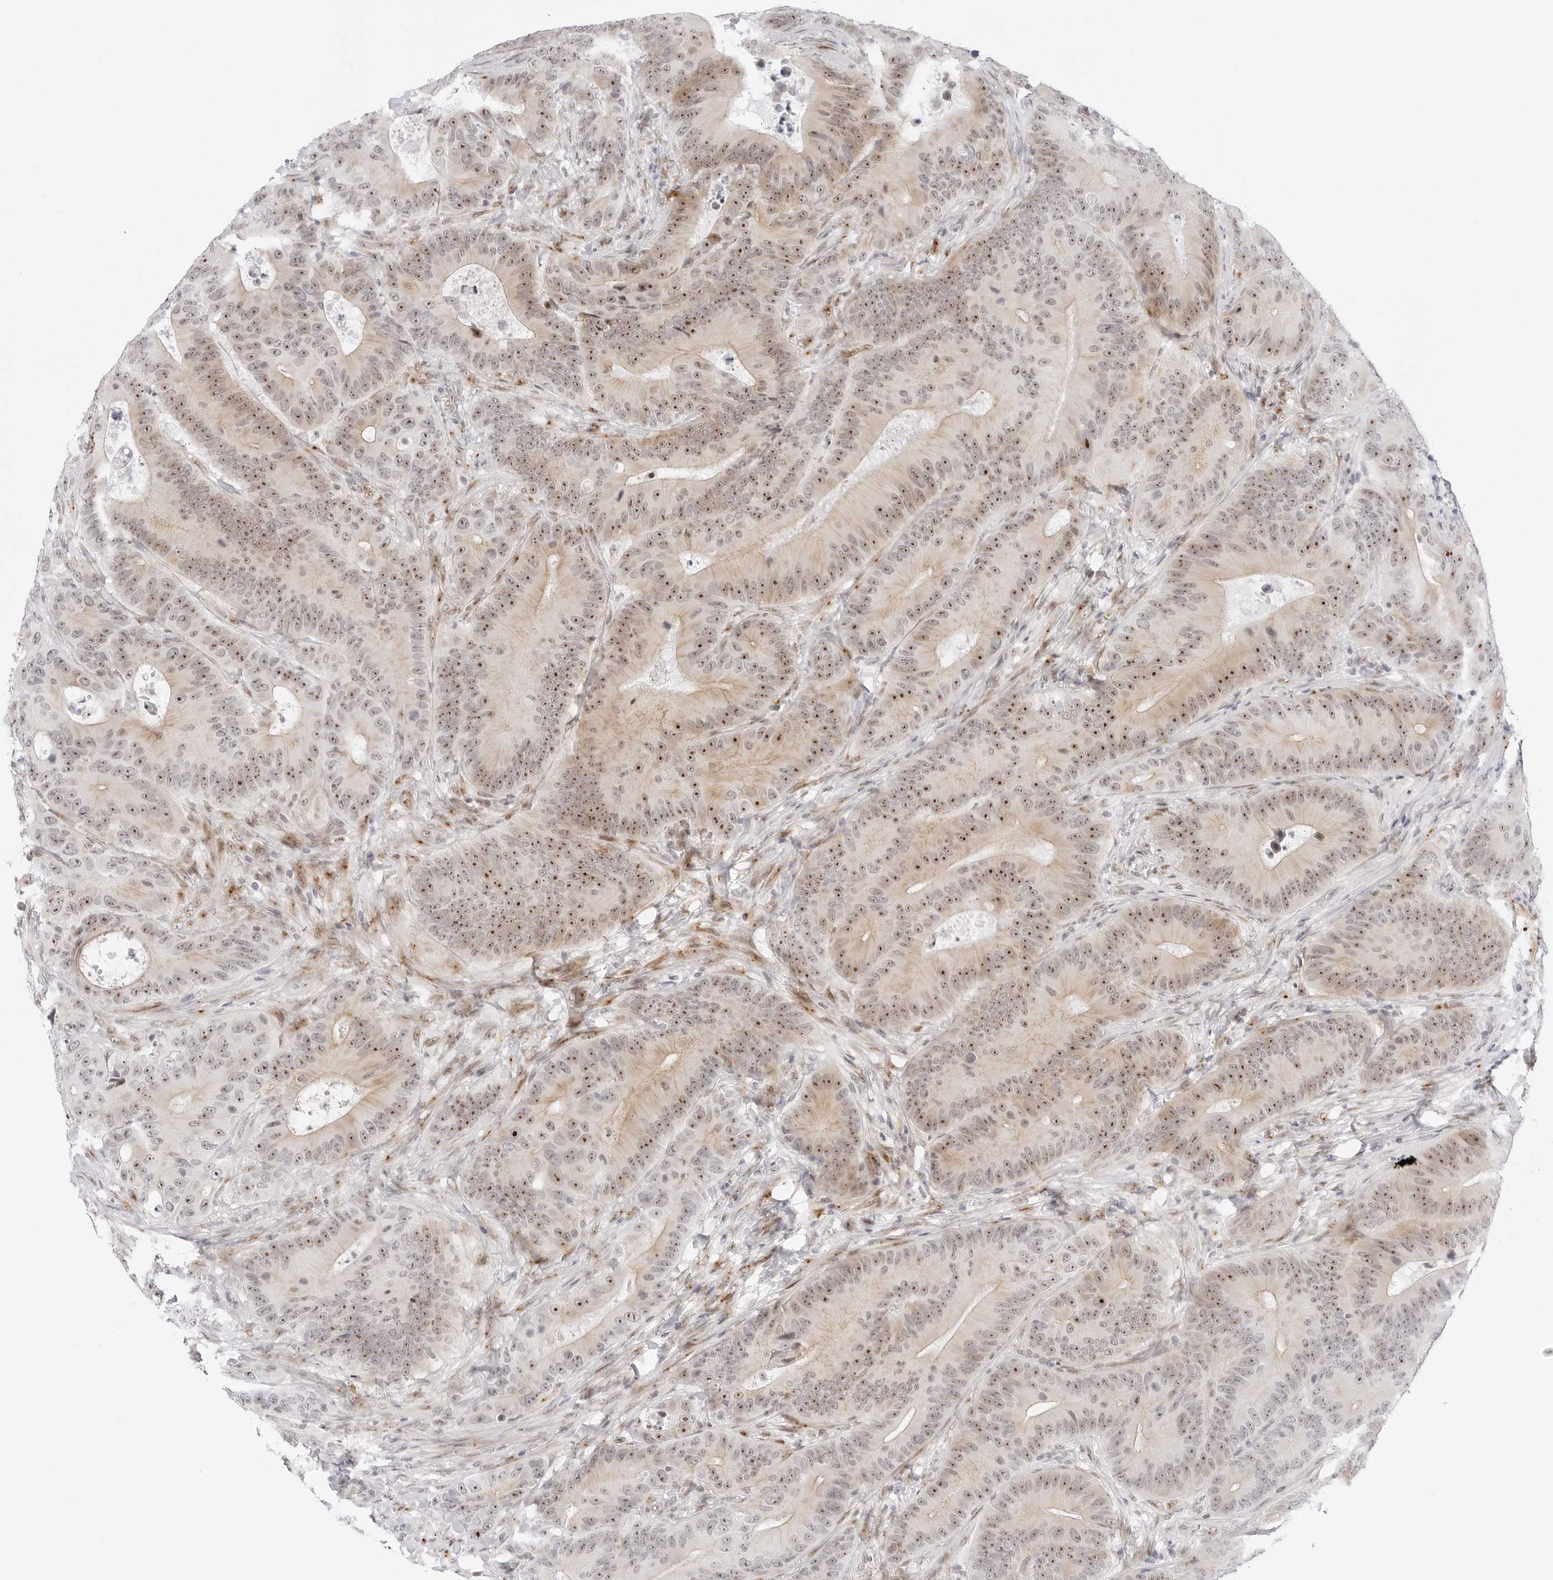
{"staining": {"intensity": "moderate", "quantity": ">75%", "location": "cytoplasmic/membranous,nuclear"}, "tissue": "colorectal cancer", "cell_type": "Tumor cells", "image_type": "cancer", "snomed": [{"axis": "morphology", "description": "Adenocarcinoma, NOS"}, {"axis": "topography", "description": "Colon"}], "caption": "Adenocarcinoma (colorectal) tissue displays moderate cytoplasmic/membranous and nuclear positivity in about >75% of tumor cells", "gene": "HIPK3", "patient": {"sex": "male", "age": 83}}